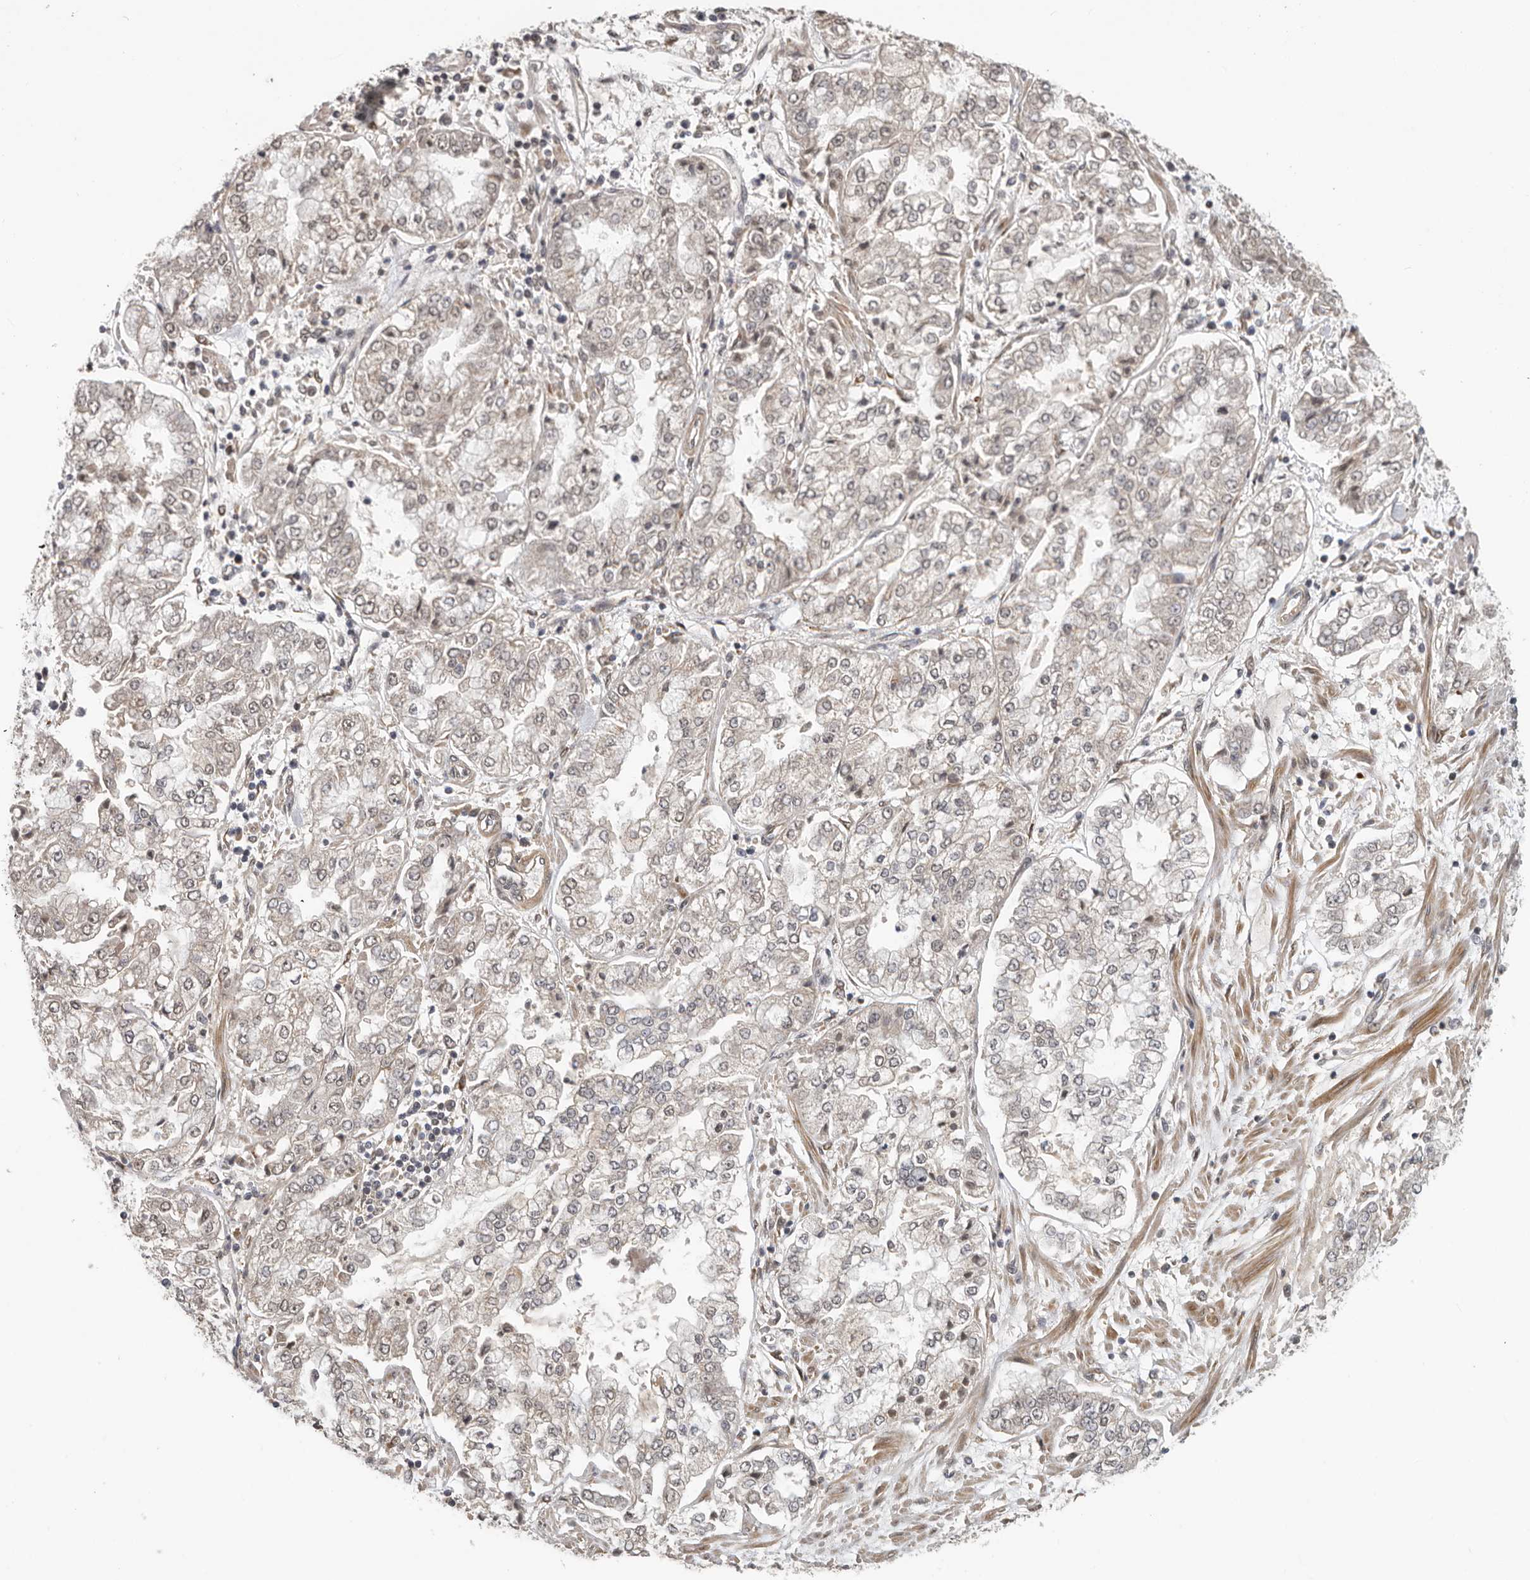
{"staining": {"intensity": "weak", "quantity": "<25%", "location": "cytoplasmic/membranous,nuclear"}, "tissue": "stomach cancer", "cell_type": "Tumor cells", "image_type": "cancer", "snomed": [{"axis": "morphology", "description": "Adenocarcinoma, NOS"}, {"axis": "topography", "description": "Stomach"}], "caption": "DAB immunohistochemical staining of stomach adenocarcinoma shows no significant staining in tumor cells.", "gene": "HENMT1", "patient": {"sex": "male", "age": 76}}